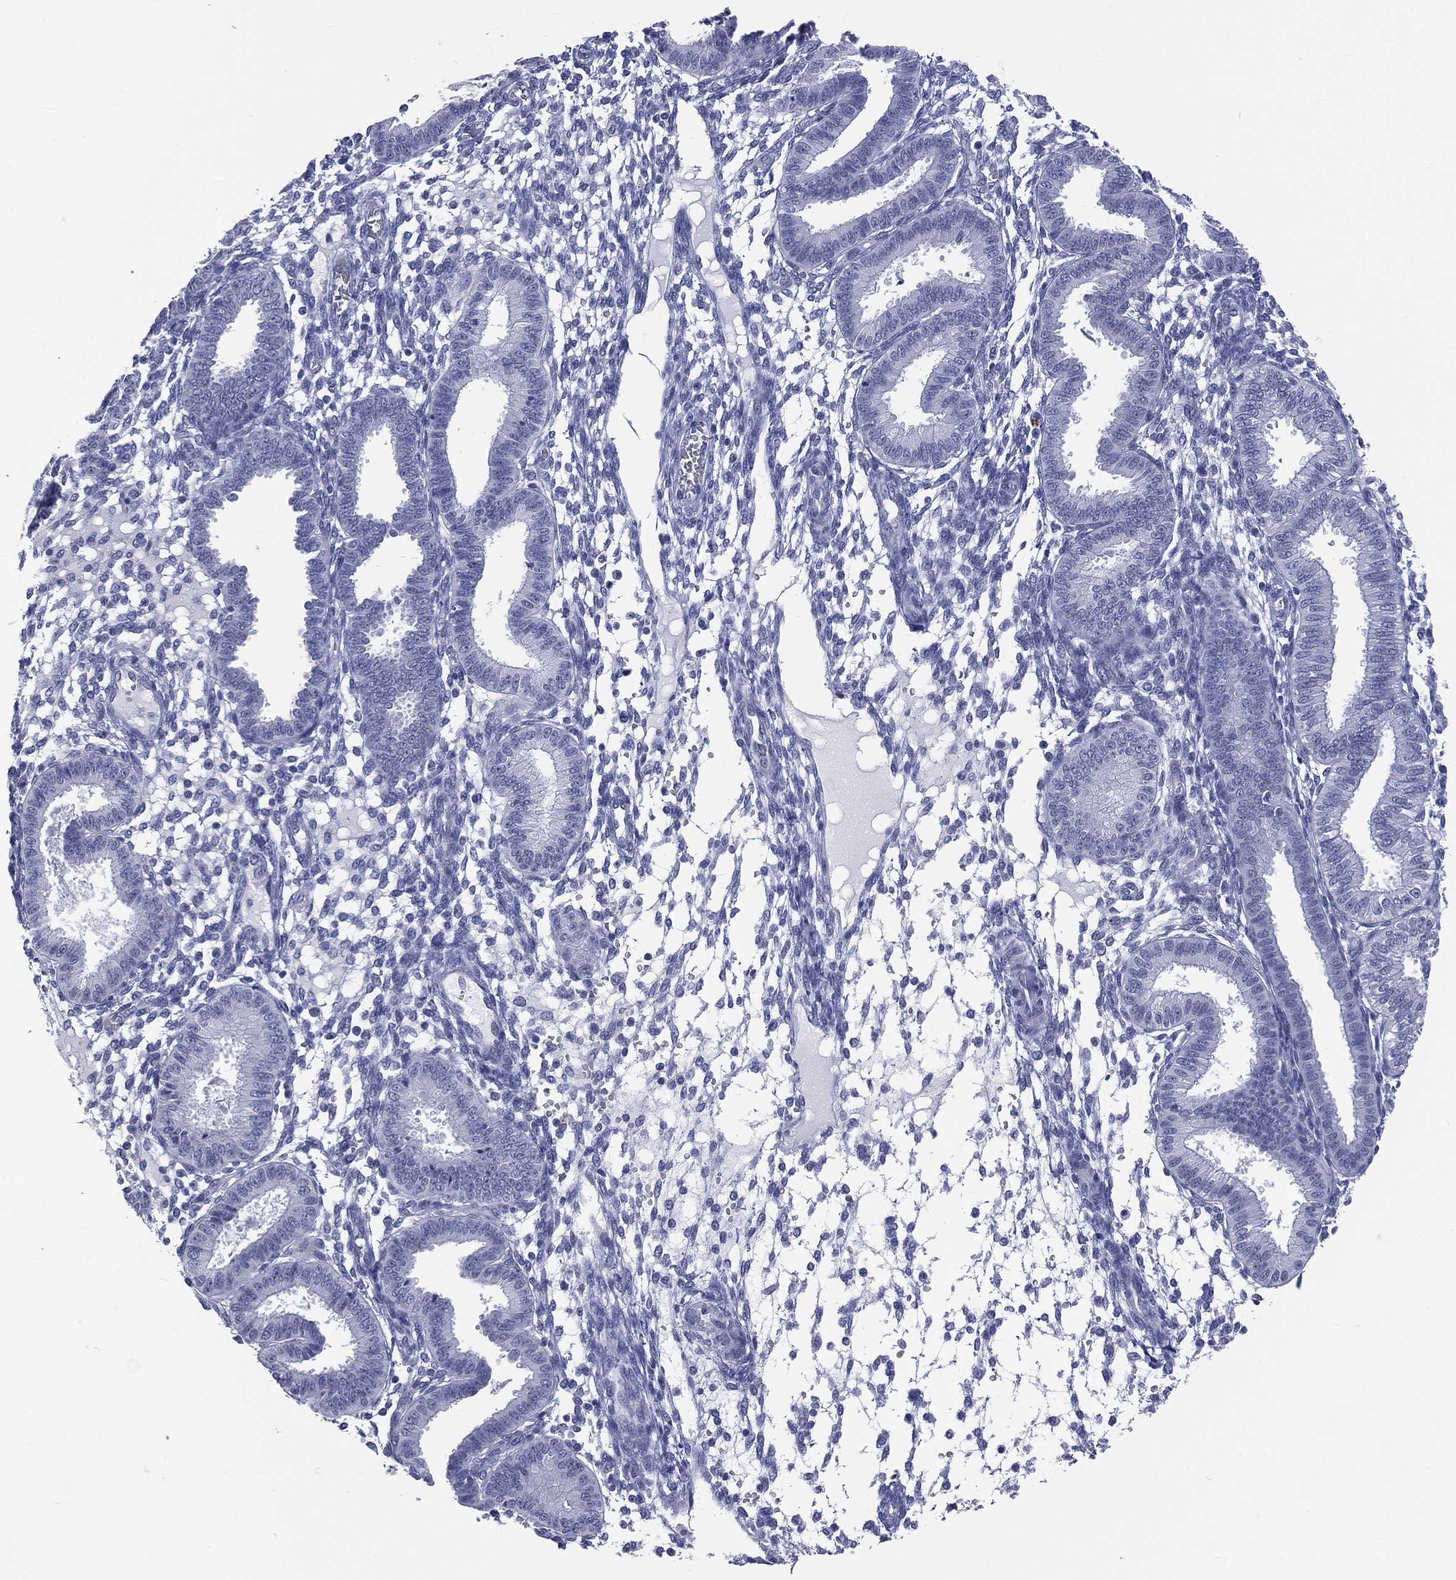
{"staining": {"intensity": "negative", "quantity": "none", "location": "none"}, "tissue": "endometrium", "cell_type": "Cells in endometrial stroma", "image_type": "normal", "snomed": [{"axis": "morphology", "description": "Normal tissue, NOS"}, {"axis": "topography", "description": "Endometrium"}], "caption": "Immunohistochemical staining of unremarkable human endometrium displays no significant staining in cells in endometrial stroma.", "gene": "MLLT10", "patient": {"sex": "female", "age": 43}}